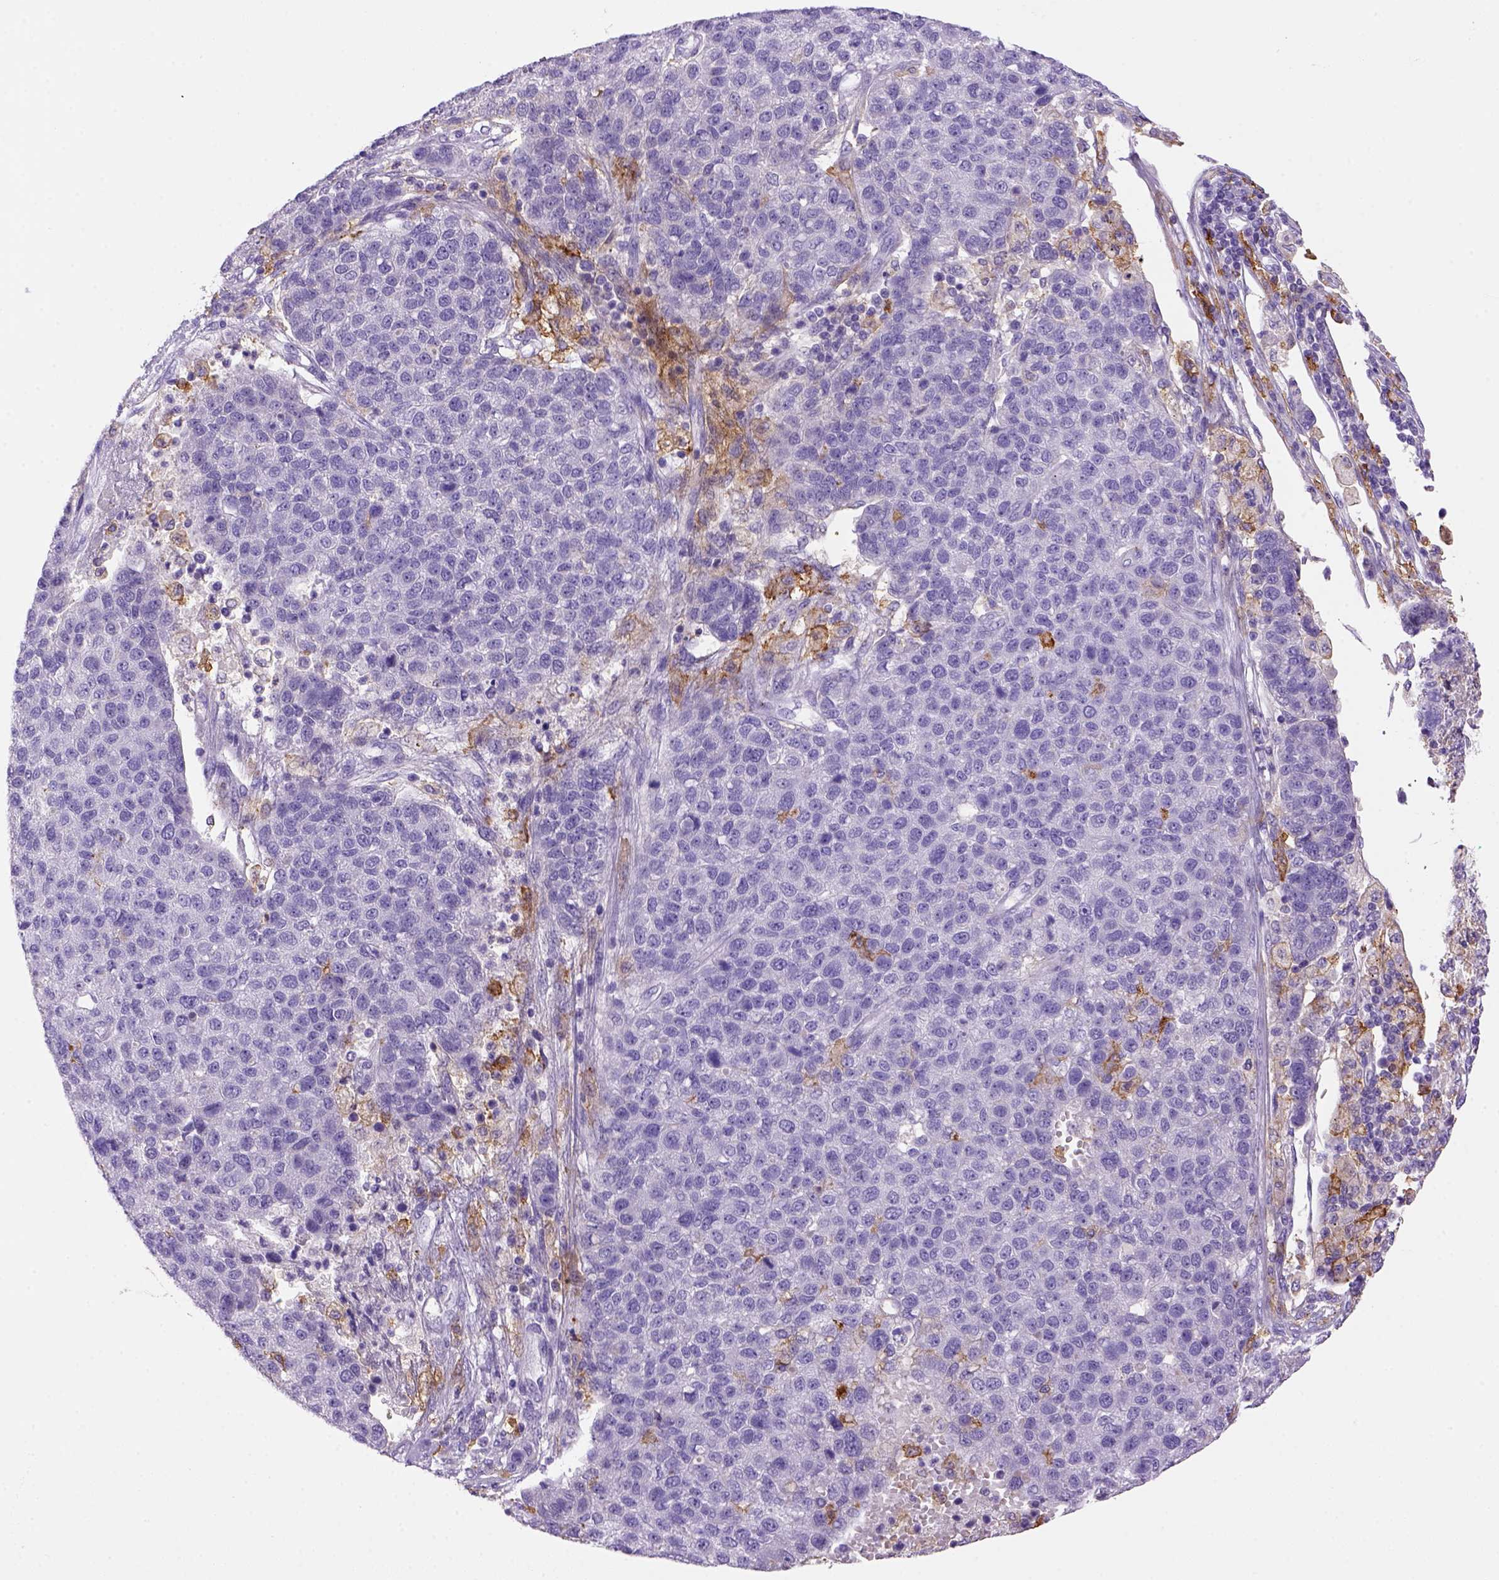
{"staining": {"intensity": "negative", "quantity": "none", "location": "none"}, "tissue": "pancreatic cancer", "cell_type": "Tumor cells", "image_type": "cancer", "snomed": [{"axis": "morphology", "description": "Adenocarcinoma, NOS"}, {"axis": "topography", "description": "Pancreas"}], "caption": "An IHC micrograph of pancreatic cancer is shown. There is no staining in tumor cells of pancreatic cancer. (DAB immunohistochemistry (IHC) with hematoxylin counter stain).", "gene": "CD14", "patient": {"sex": "female", "age": 61}}